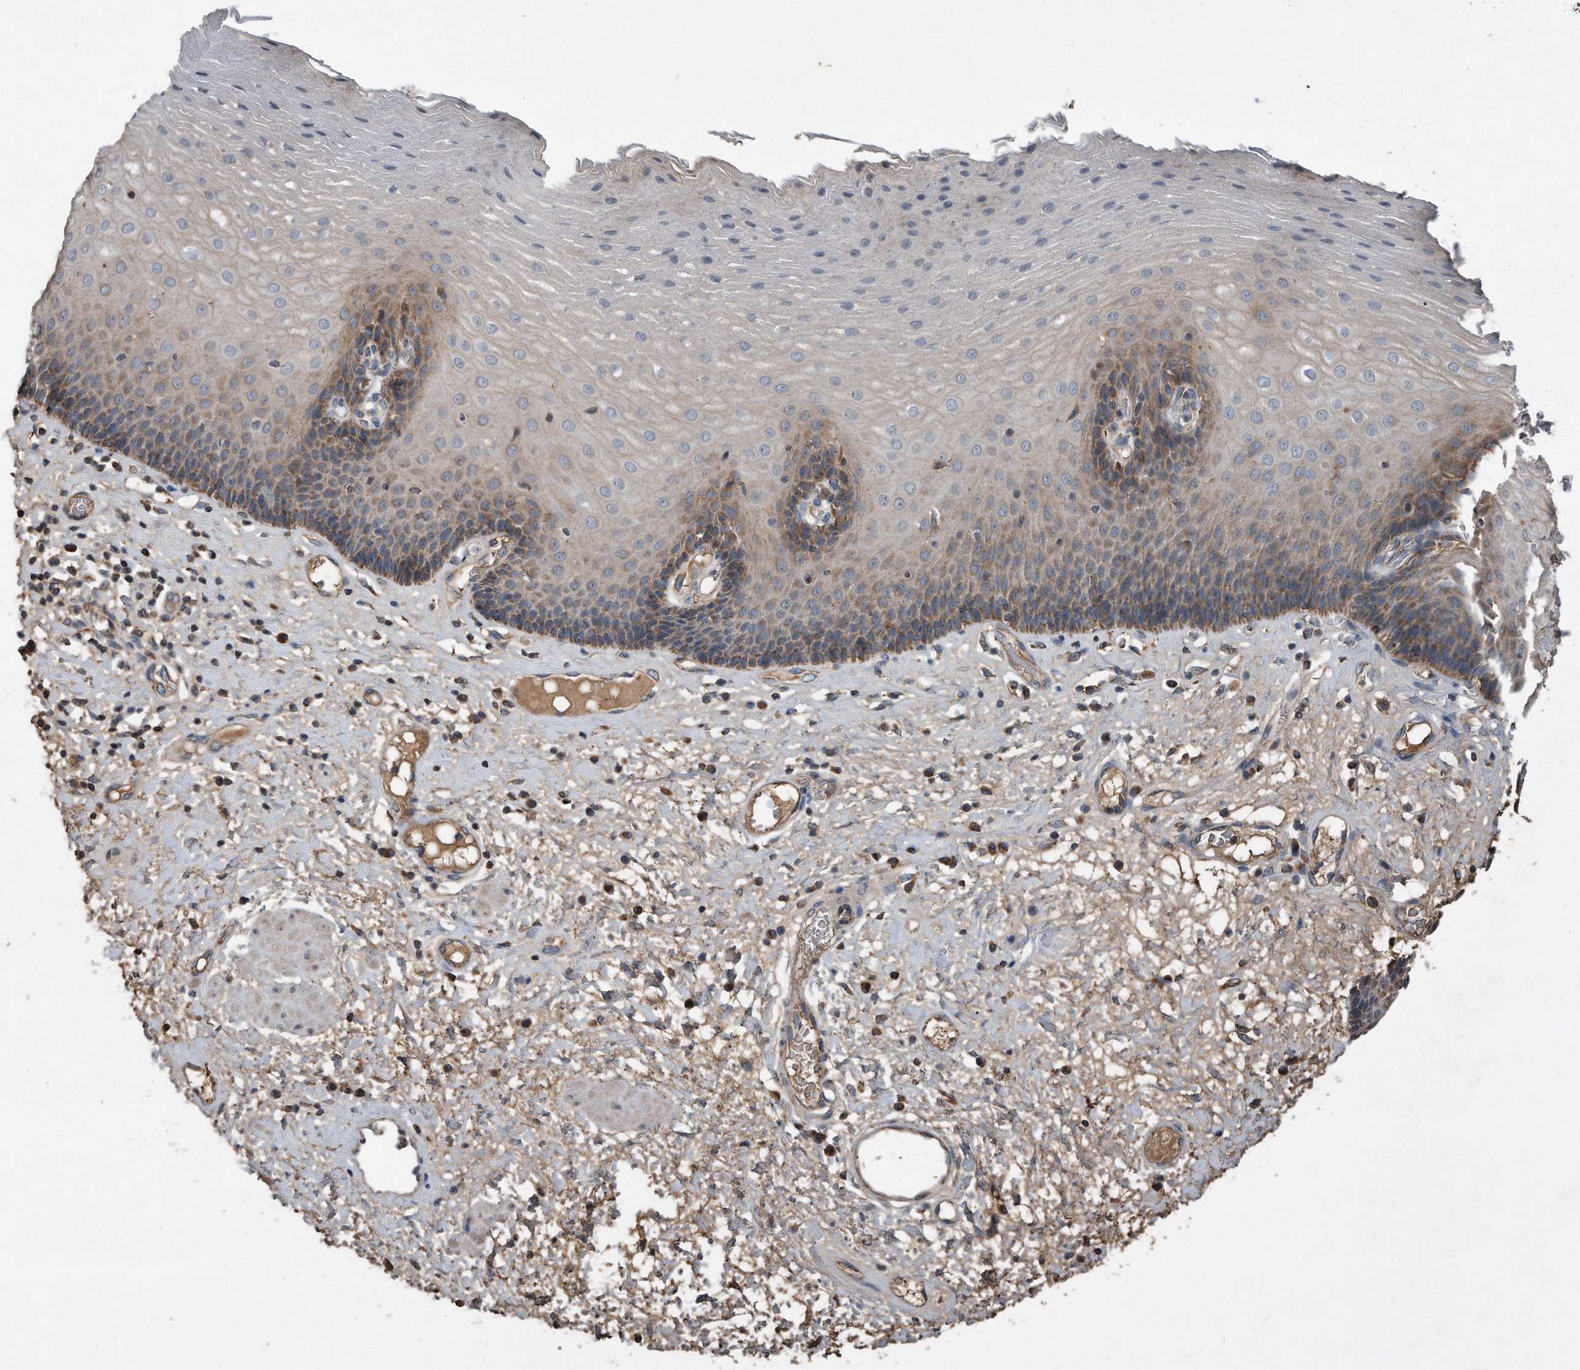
{"staining": {"intensity": "moderate", "quantity": "<25%", "location": "cytoplasmic/membranous"}, "tissue": "esophagus", "cell_type": "Squamous epithelial cells", "image_type": "normal", "snomed": [{"axis": "morphology", "description": "Normal tissue, NOS"}, {"axis": "morphology", "description": "Adenocarcinoma, NOS"}, {"axis": "topography", "description": "Esophagus"}], "caption": "Protein expression analysis of unremarkable esophagus exhibits moderate cytoplasmic/membranous expression in approximately <25% of squamous epithelial cells. Immunohistochemistry (ihc) stains the protein of interest in brown and the nuclei are stained blue.", "gene": "SDHA", "patient": {"sex": "male", "age": 62}}